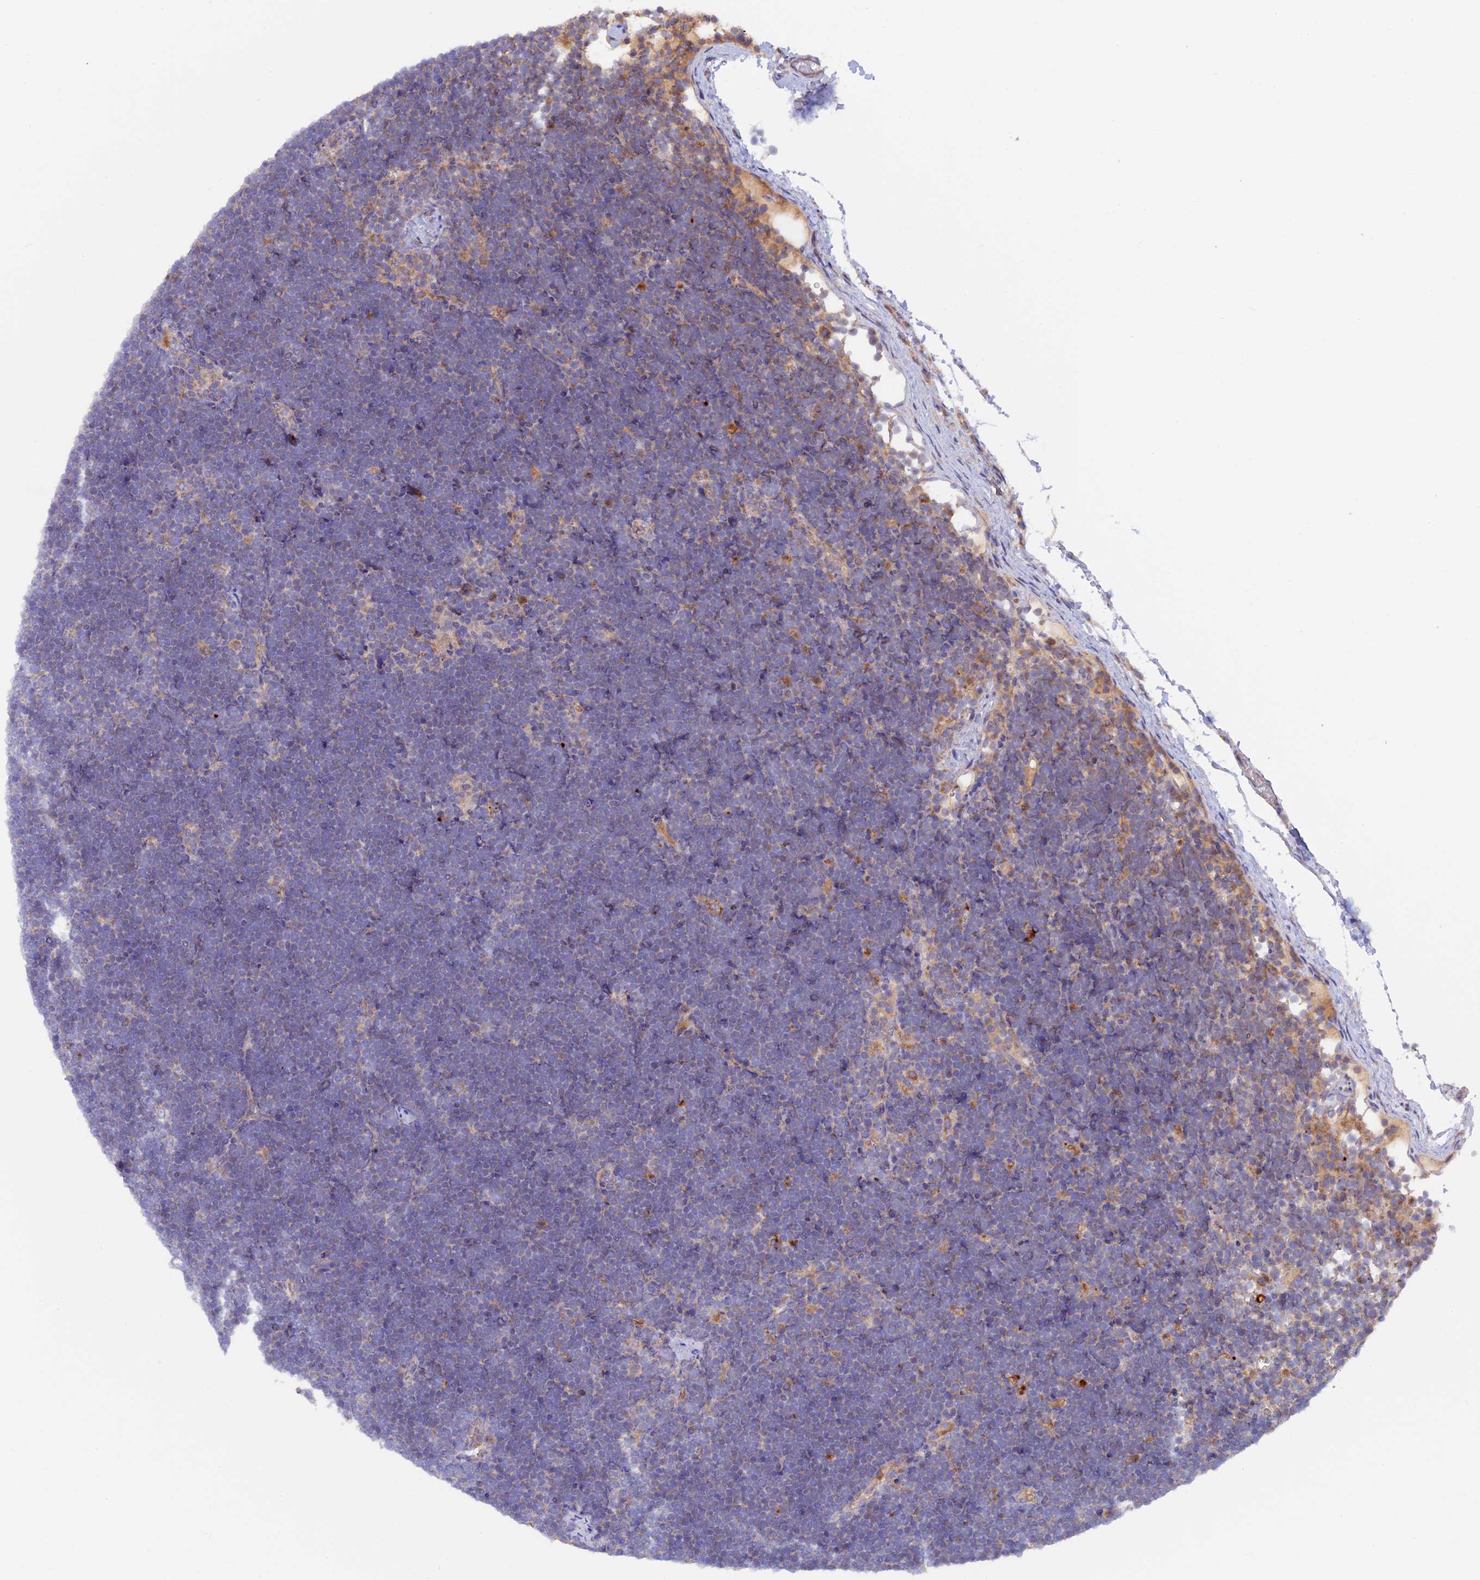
{"staining": {"intensity": "negative", "quantity": "none", "location": "none"}, "tissue": "lymphoma", "cell_type": "Tumor cells", "image_type": "cancer", "snomed": [{"axis": "morphology", "description": "Malignant lymphoma, non-Hodgkin's type, High grade"}, {"axis": "topography", "description": "Lymph node"}], "caption": "Immunohistochemical staining of lymphoma exhibits no significant expression in tumor cells.", "gene": "PTPN9", "patient": {"sex": "male", "age": 13}}